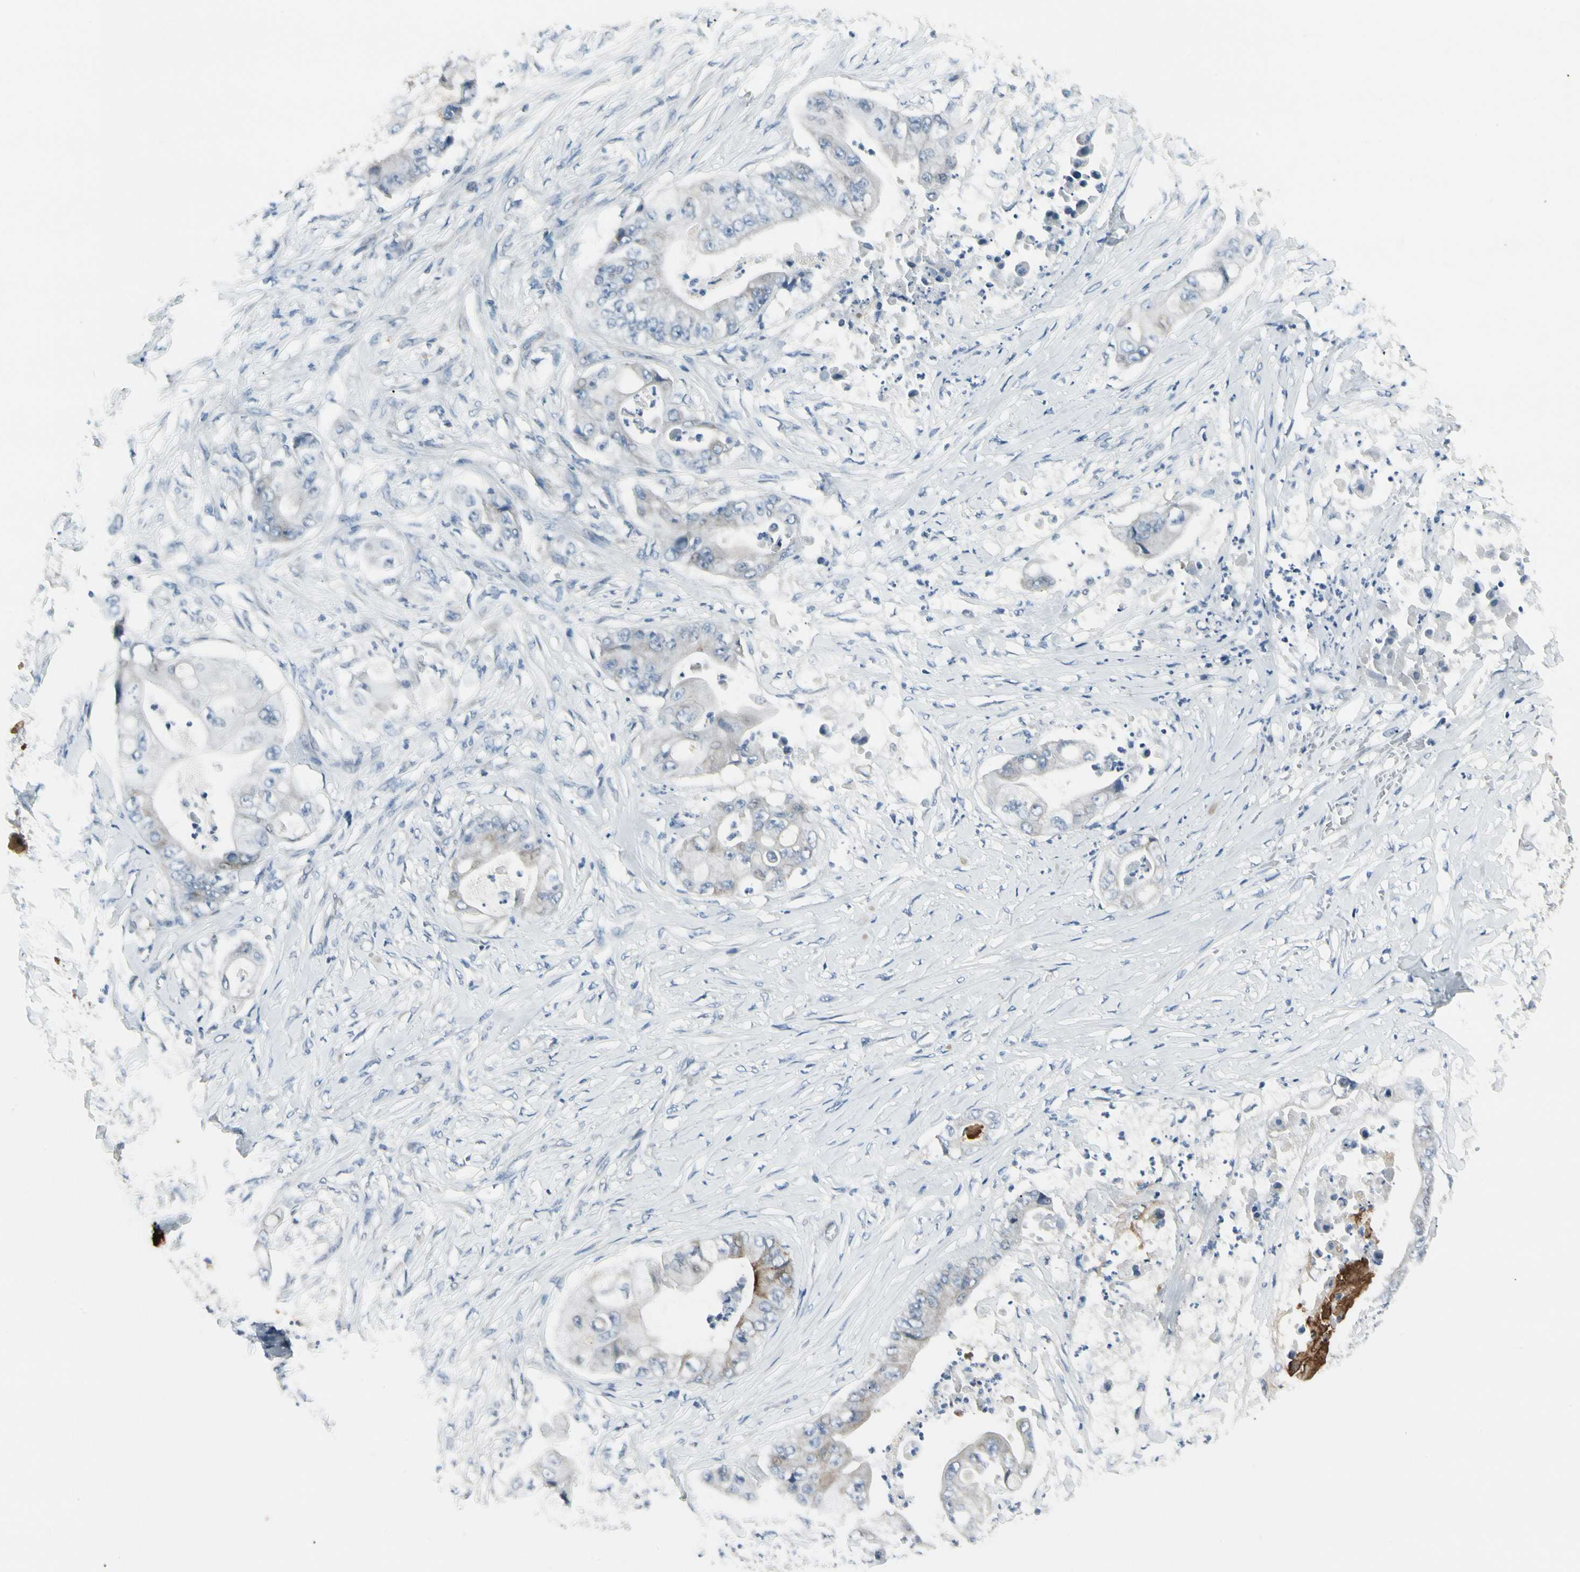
{"staining": {"intensity": "strong", "quantity": "<25%", "location": "cytoplasmic/membranous"}, "tissue": "stomach cancer", "cell_type": "Tumor cells", "image_type": "cancer", "snomed": [{"axis": "morphology", "description": "Adenocarcinoma, NOS"}, {"axis": "topography", "description": "Stomach"}], "caption": "This micrograph exhibits immunohistochemistry (IHC) staining of stomach cancer, with medium strong cytoplasmic/membranous positivity in approximately <25% of tumor cells.", "gene": "PIGR", "patient": {"sex": "female", "age": 73}}